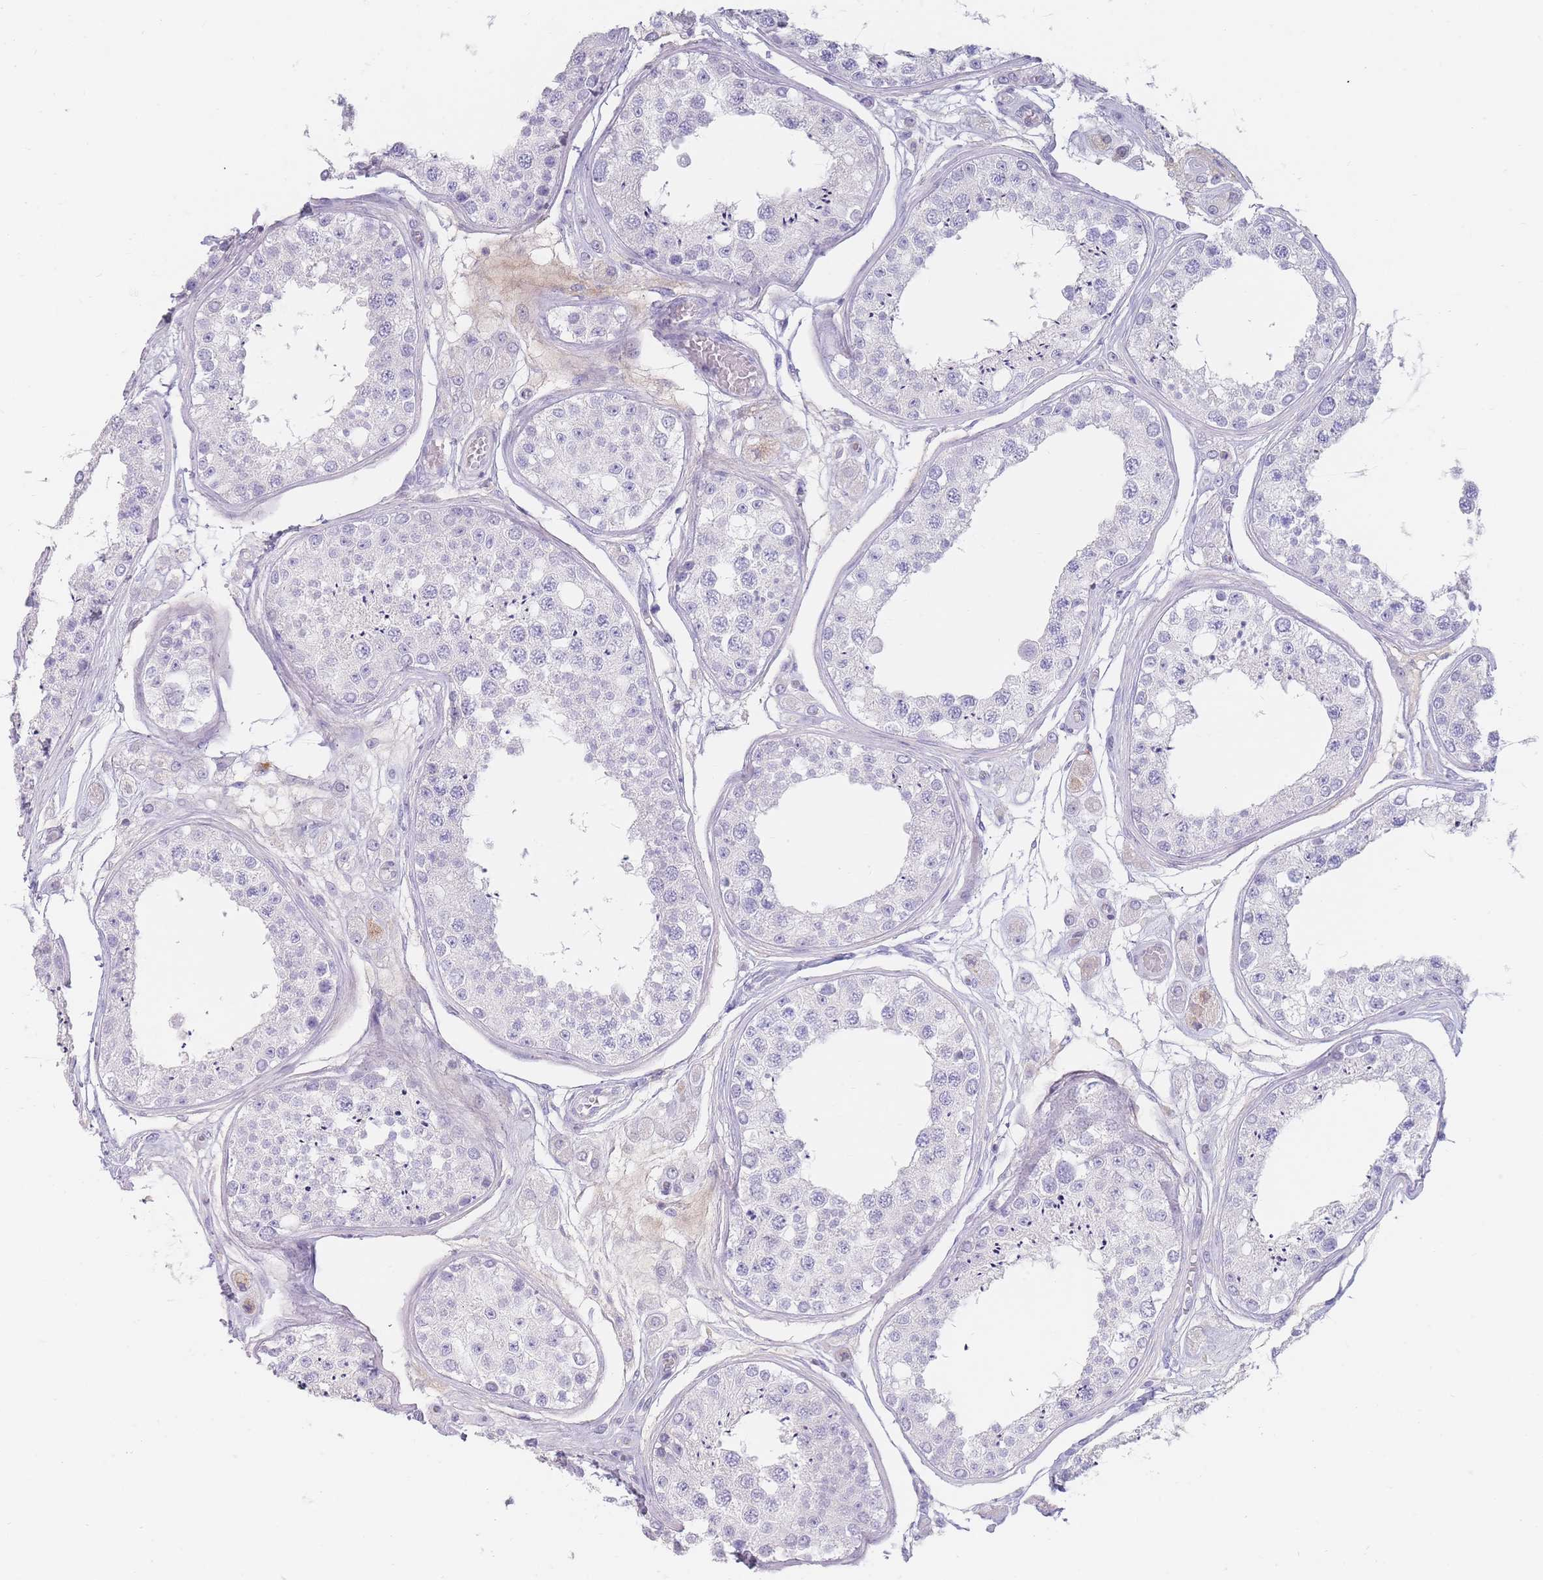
{"staining": {"intensity": "negative", "quantity": "none", "location": "none"}, "tissue": "testis", "cell_type": "Cells in seminiferous ducts", "image_type": "normal", "snomed": [{"axis": "morphology", "description": "Normal tissue, NOS"}, {"axis": "topography", "description": "Testis"}], "caption": "Histopathology image shows no significant protein expression in cells in seminiferous ducts of benign testis.", "gene": "PRG4", "patient": {"sex": "male", "age": 25}}